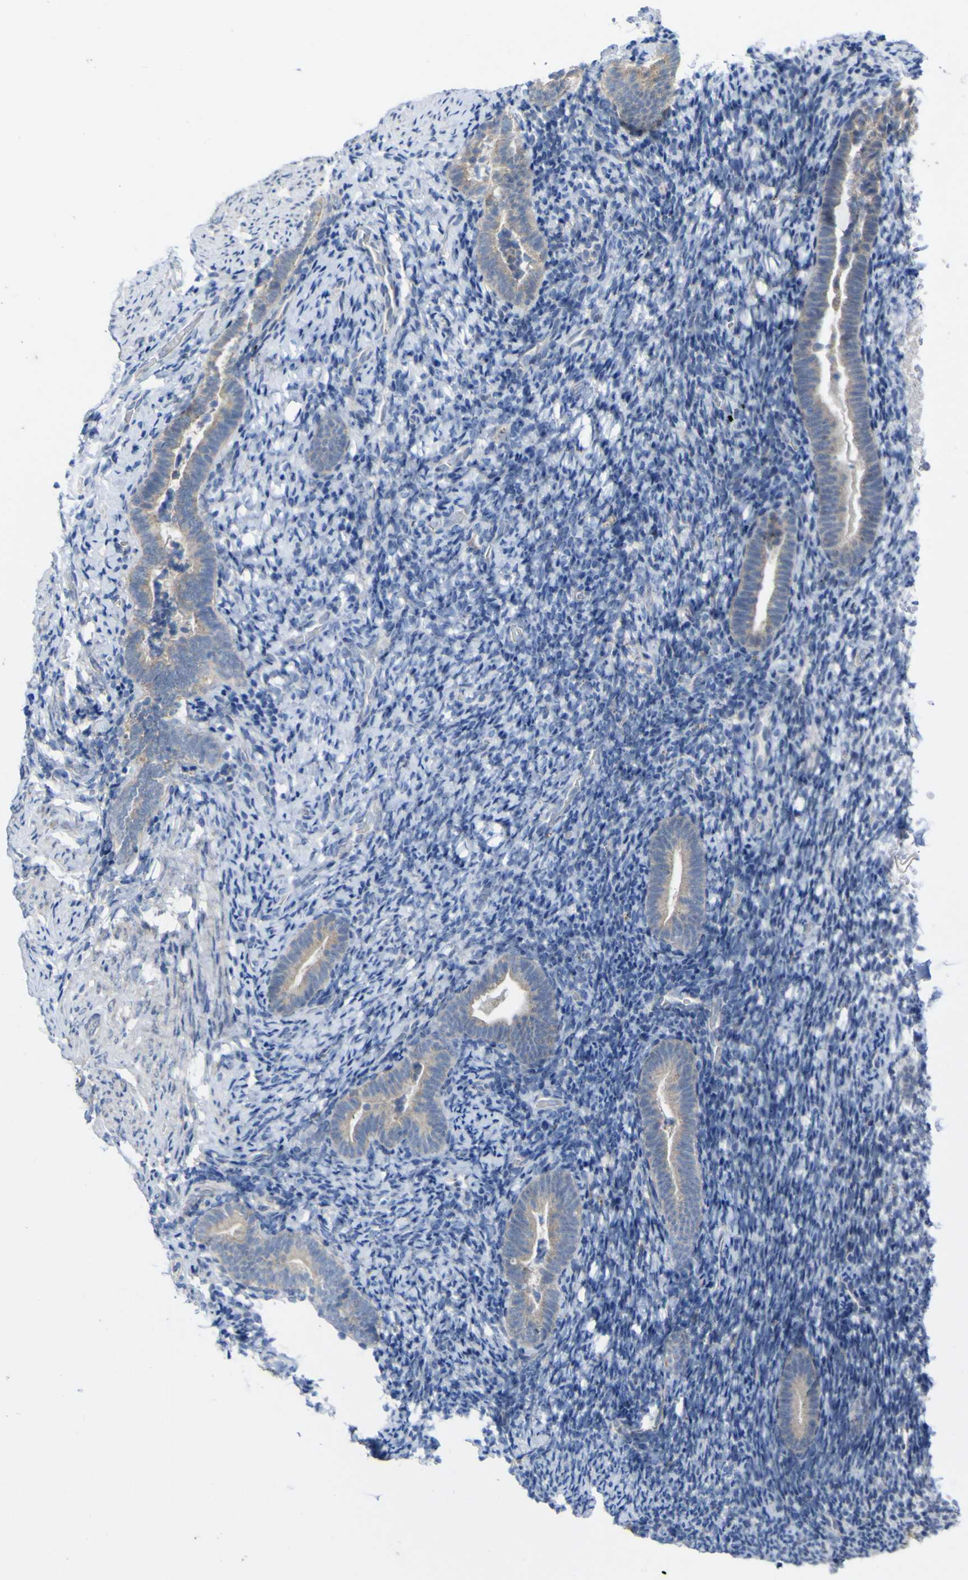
{"staining": {"intensity": "weak", "quantity": "<25%", "location": "cytoplasmic/membranous"}, "tissue": "endometrium", "cell_type": "Cells in endometrial stroma", "image_type": "normal", "snomed": [{"axis": "morphology", "description": "Normal tissue, NOS"}, {"axis": "topography", "description": "Endometrium"}], "caption": "DAB (3,3'-diaminobenzidine) immunohistochemical staining of benign human endometrium demonstrates no significant staining in cells in endometrial stroma.", "gene": "TNFRSF11A", "patient": {"sex": "female", "age": 51}}